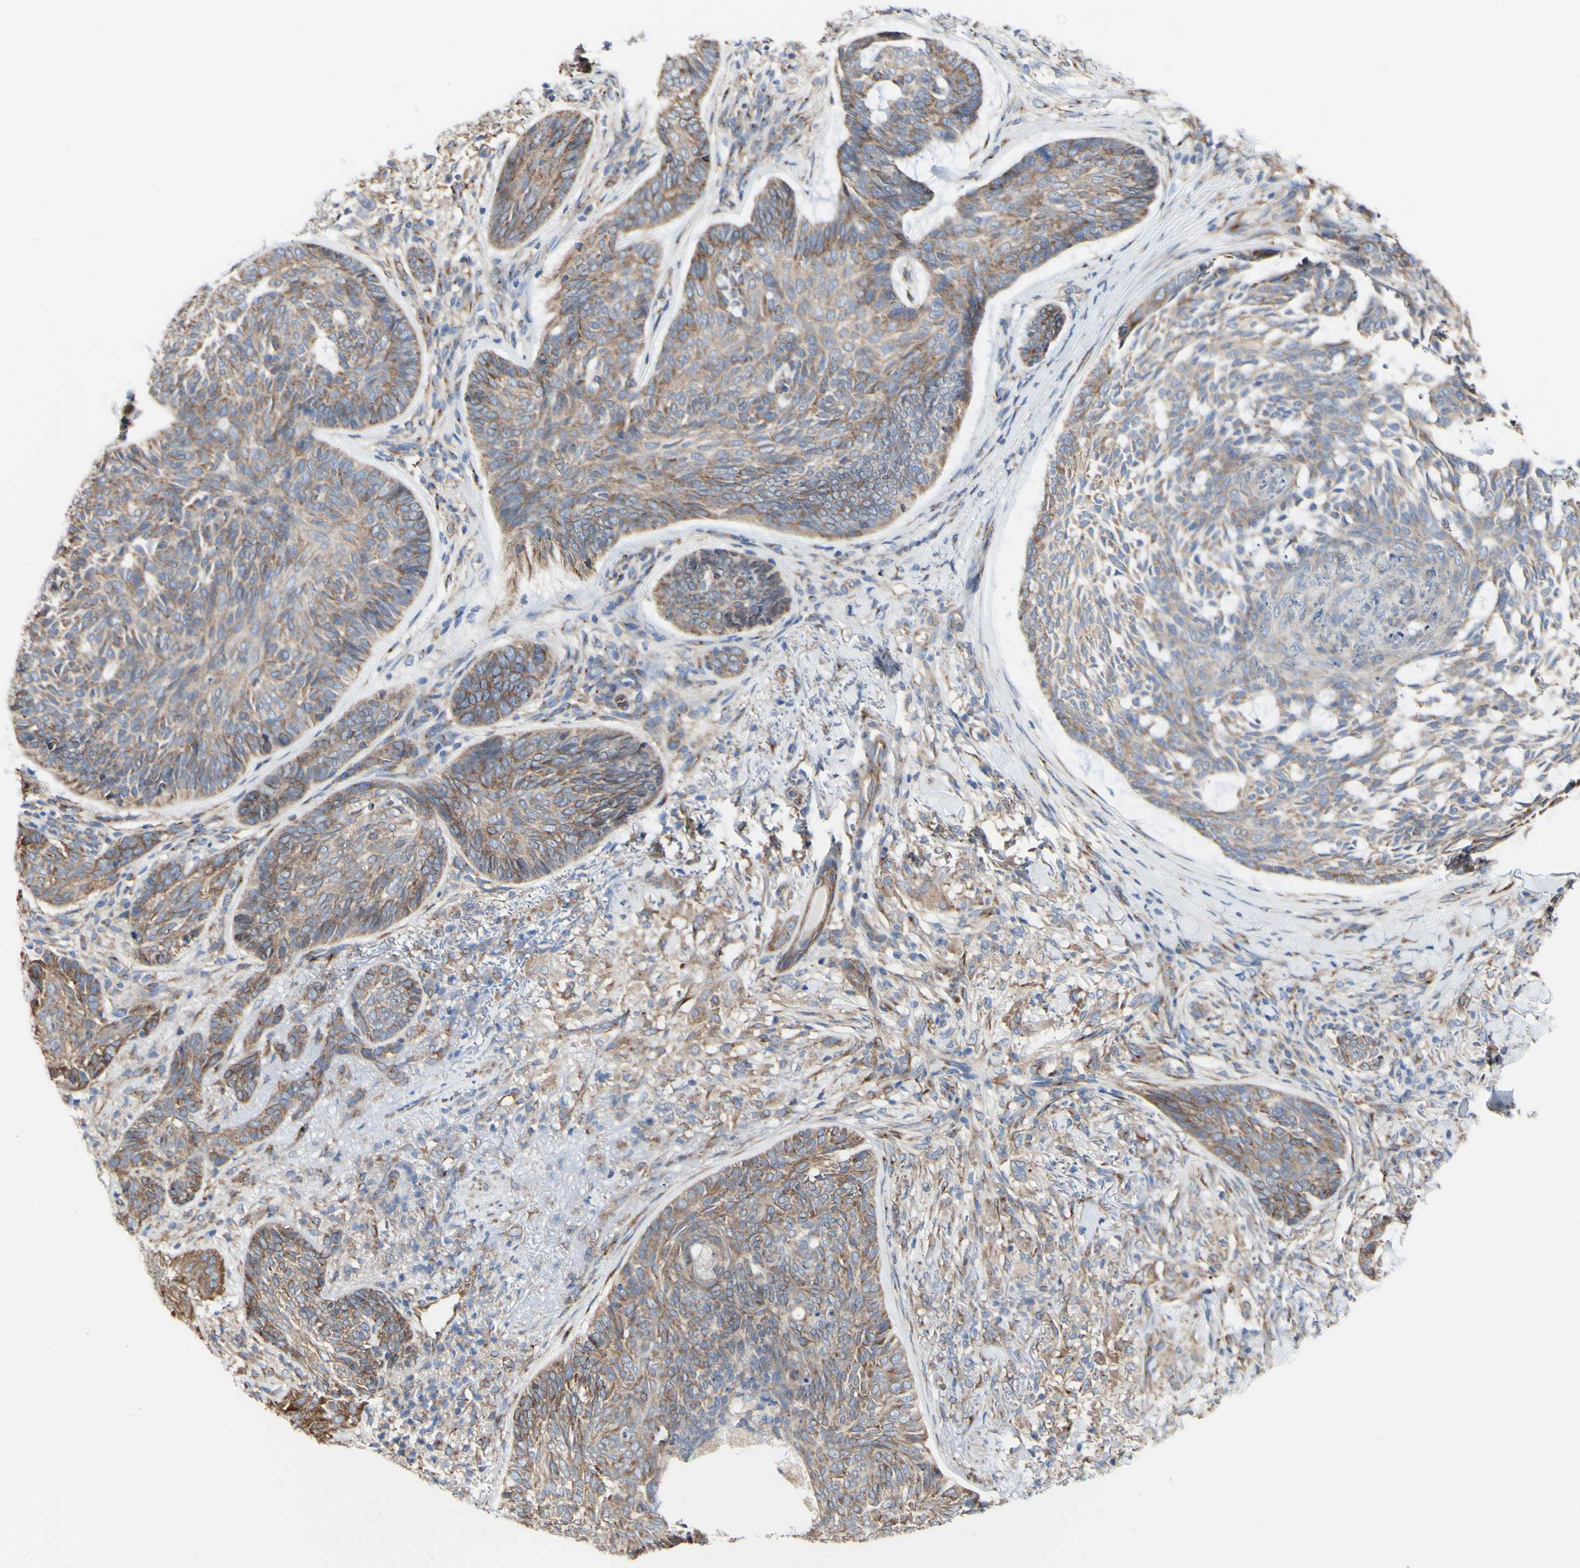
{"staining": {"intensity": "moderate", "quantity": ">75%", "location": "cytoplasmic/membranous"}, "tissue": "skin cancer", "cell_type": "Tumor cells", "image_type": "cancer", "snomed": [{"axis": "morphology", "description": "Basal cell carcinoma"}, {"axis": "topography", "description": "Skin"}], "caption": "Immunohistochemistry (IHC) photomicrograph of human skin cancer (basal cell carcinoma) stained for a protein (brown), which demonstrates medium levels of moderate cytoplasmic/membranous staining in approximately >75% of tumor cells.", "gene": "LRIG3", "patient": {"sex": "male", "age": 43}}